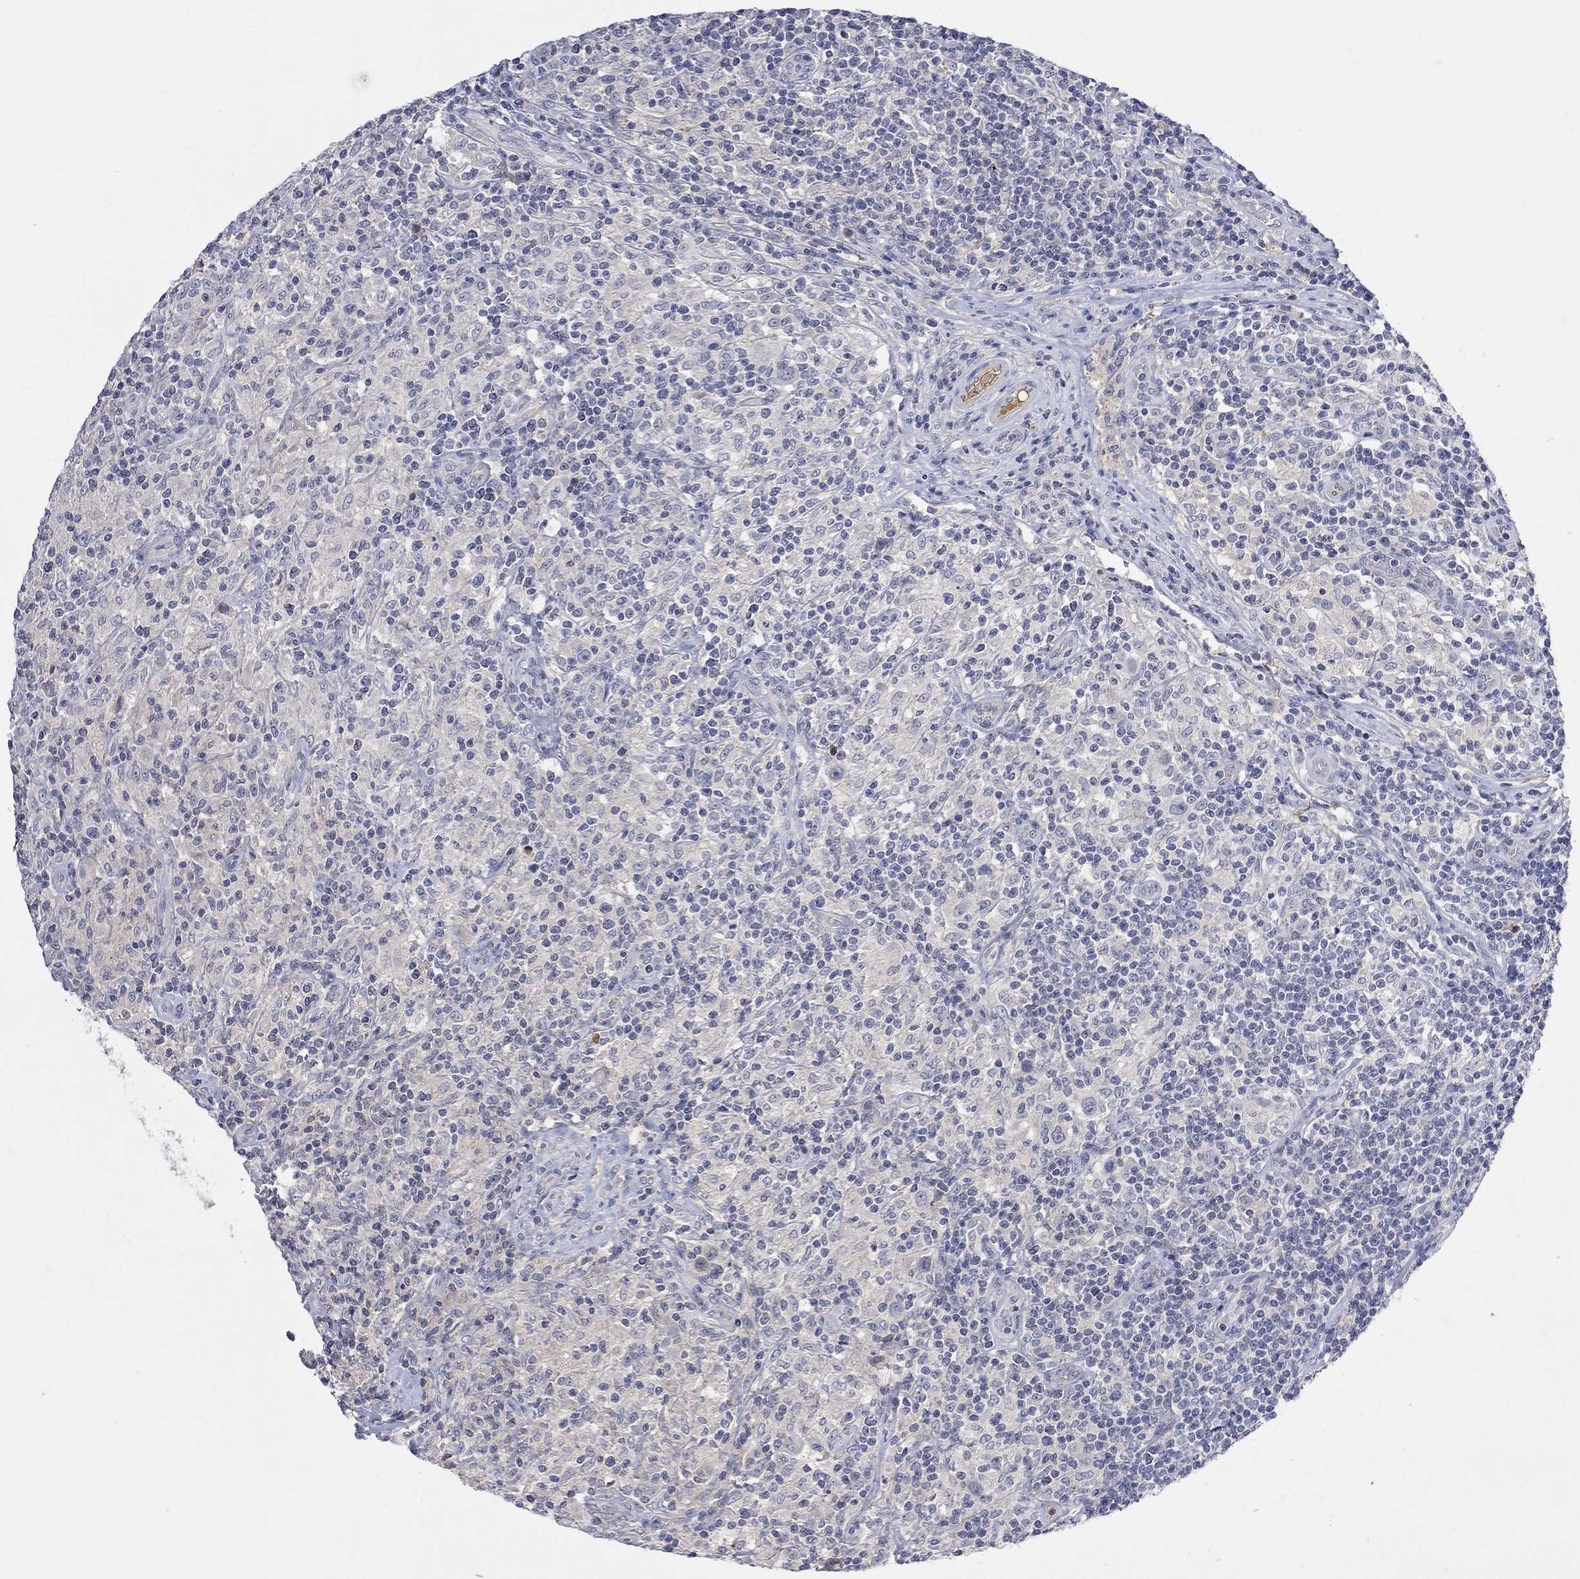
{"staining": {"intensity": "negative", "quantity": "none", "location": "none"}, "tissue": "lymphoma", "cell_type": "Tumor cells", "image_type": "cancer", "snomed": [{"axis": "morphology", "description": "Hodgkin's disease, NOS"}, {"axis": "topography", "description": "Lymph node"}], "caption": "Immunohistochemistry (IHC) histopathology image of human lymphoma stained for a protein (brown), which exhibits no positivity in tumor cells.", "gene": "MSTN", "patient": {"sex": "male", "age": 70}}